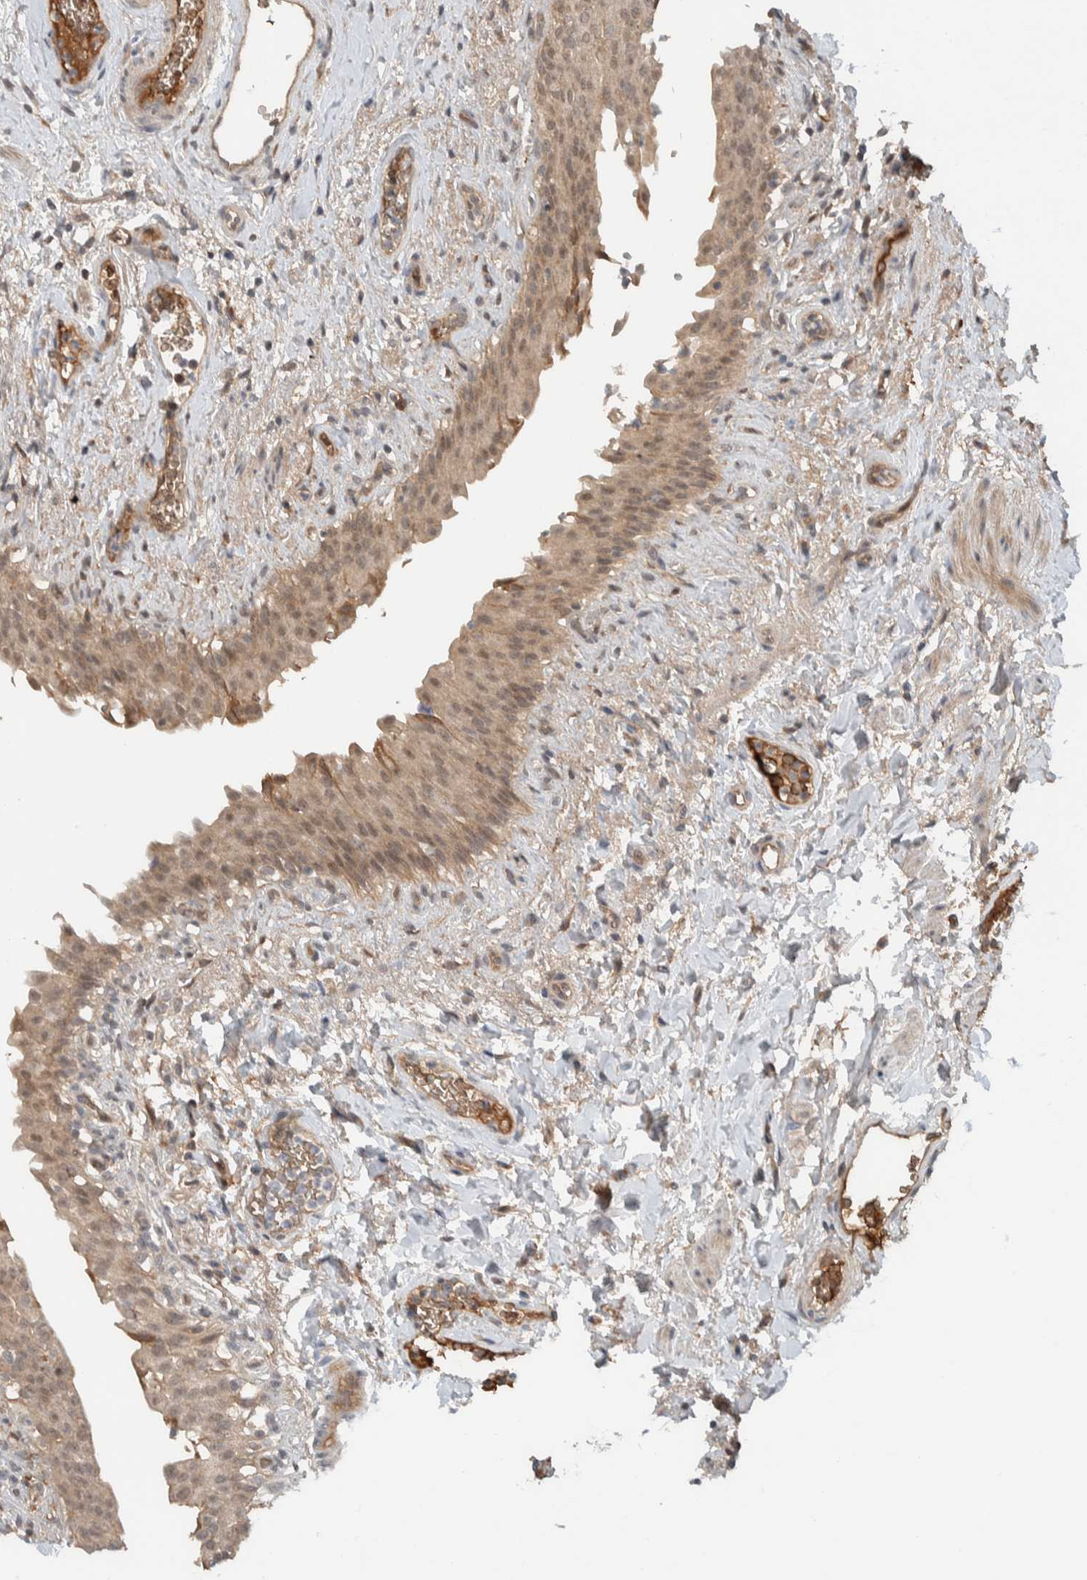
{"staining": {"intensity": "weak", "quantity": ">75%", "location": "cytoplasmic/membranous"}, "tissue": "urinary bladder", "cell_type": "Urothelial cells", "image_type": "normal", "snomed": [{"axis": "morphology", "description": "Normal tissue, NOS"}, {"axis": "topography", "description": "Urinary bladder"}], "caption": "Urinary bladder stained with DAB (3,3'-diaminobenzidine) IHC reveals low levels of weak cytoplasmic/membranous staining in approximately >75% of urothelial cells.", "gene": "ARMC7", "patient": {"sex": "female", "age": 60}}